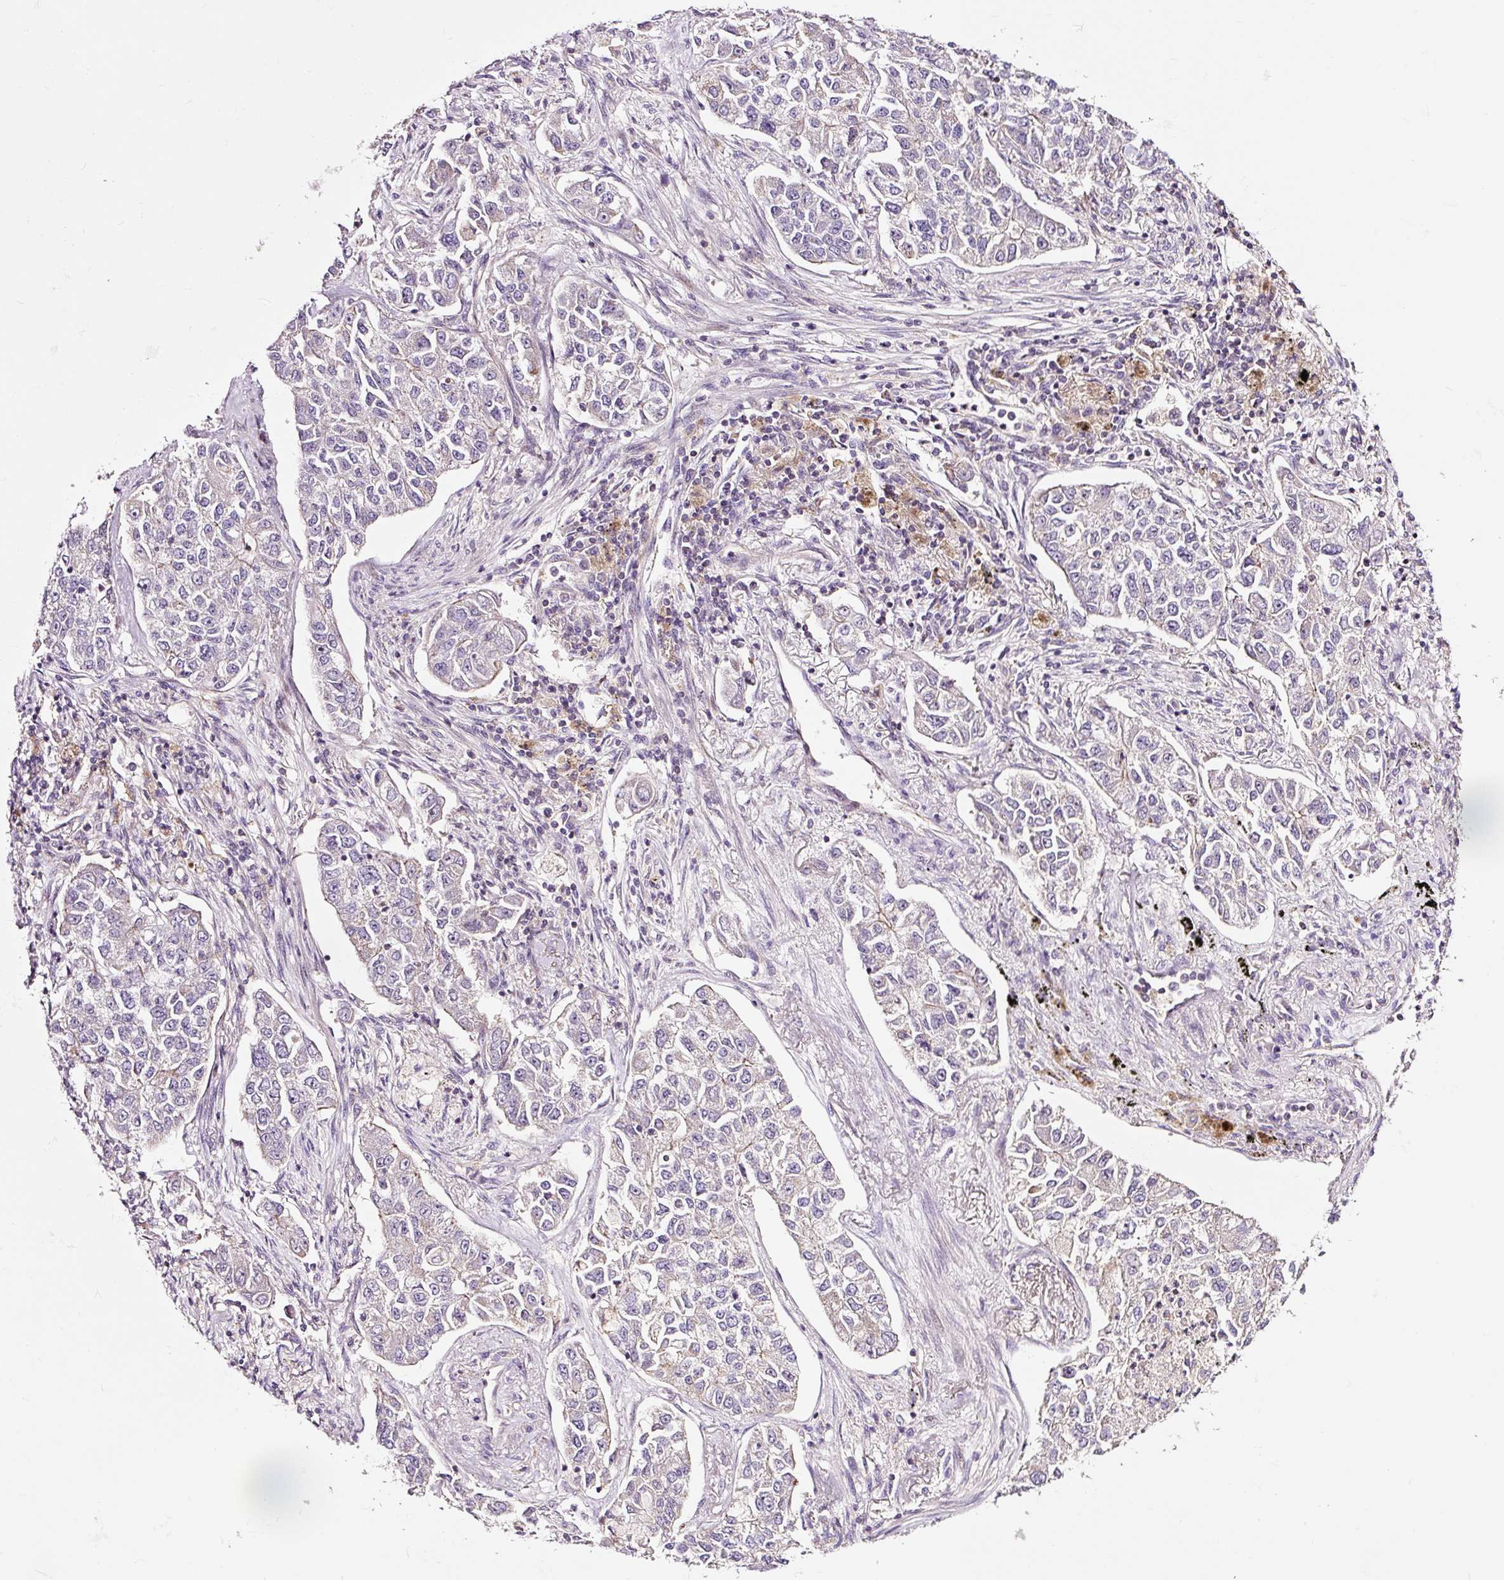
{"staining": {"intensity": "negative", "quantity": "none", "location": "none"}, "tissue": "lung cancer", "cell_type": "Tumor cells", "image_type": "cancer", "snomed": [{"axis": "morphology", "description": "Adenocarcinoma, NOS"}, {"axis": "topography", "description": "Lung"}], "caption": "The micrograph exhibits no significant positivity in tumor cells of lung cancer. Brightfield microscopy of IHC stained with DAB (3,3'-diaminobenzidine) (brown) and hematoxylin (blue), captured at high magnification.", "gene": "BOLA3", "patient": {"sex": "male", "age": 49}}